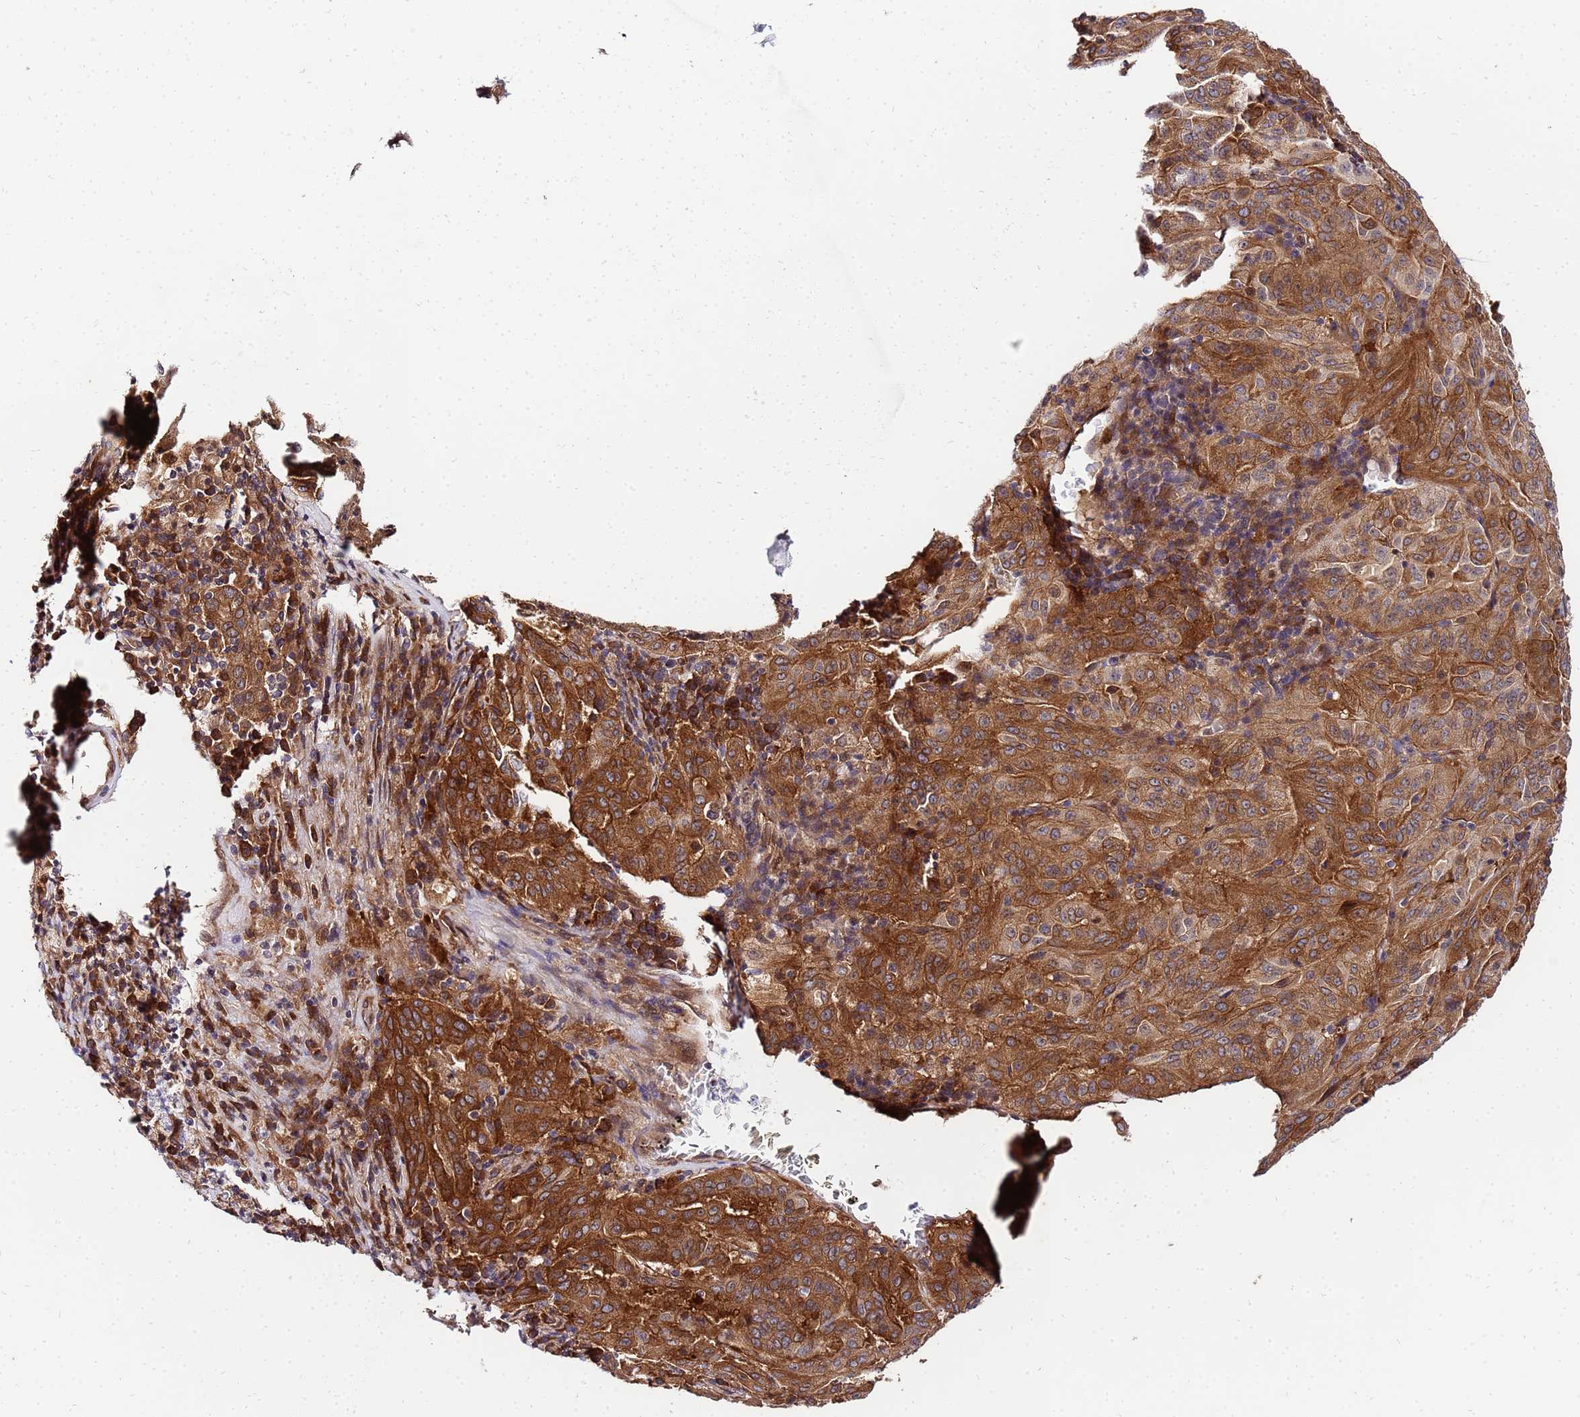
{"staining": {"intensity": "strong", "quantity": ">75%", "location": "cytoplasmic/membranous"}, "tissue": "pancreatic cancer", "cell_type": "Tumor cells", "image_type": "cancer", "snomed": [{"axis": "morphology", "description": "Adenocarcinoma, NOS"}, {"axis": "topography", "description": "Pancreas"}], "caption": "Protein staining of pancreatic adenocarcinoma tissue shows strong cytoplasmic/membranous expression in approximately >75% of tumor cells.", "gene": "UNC93B1", "patient": {"sex": "male", "age": 63}}